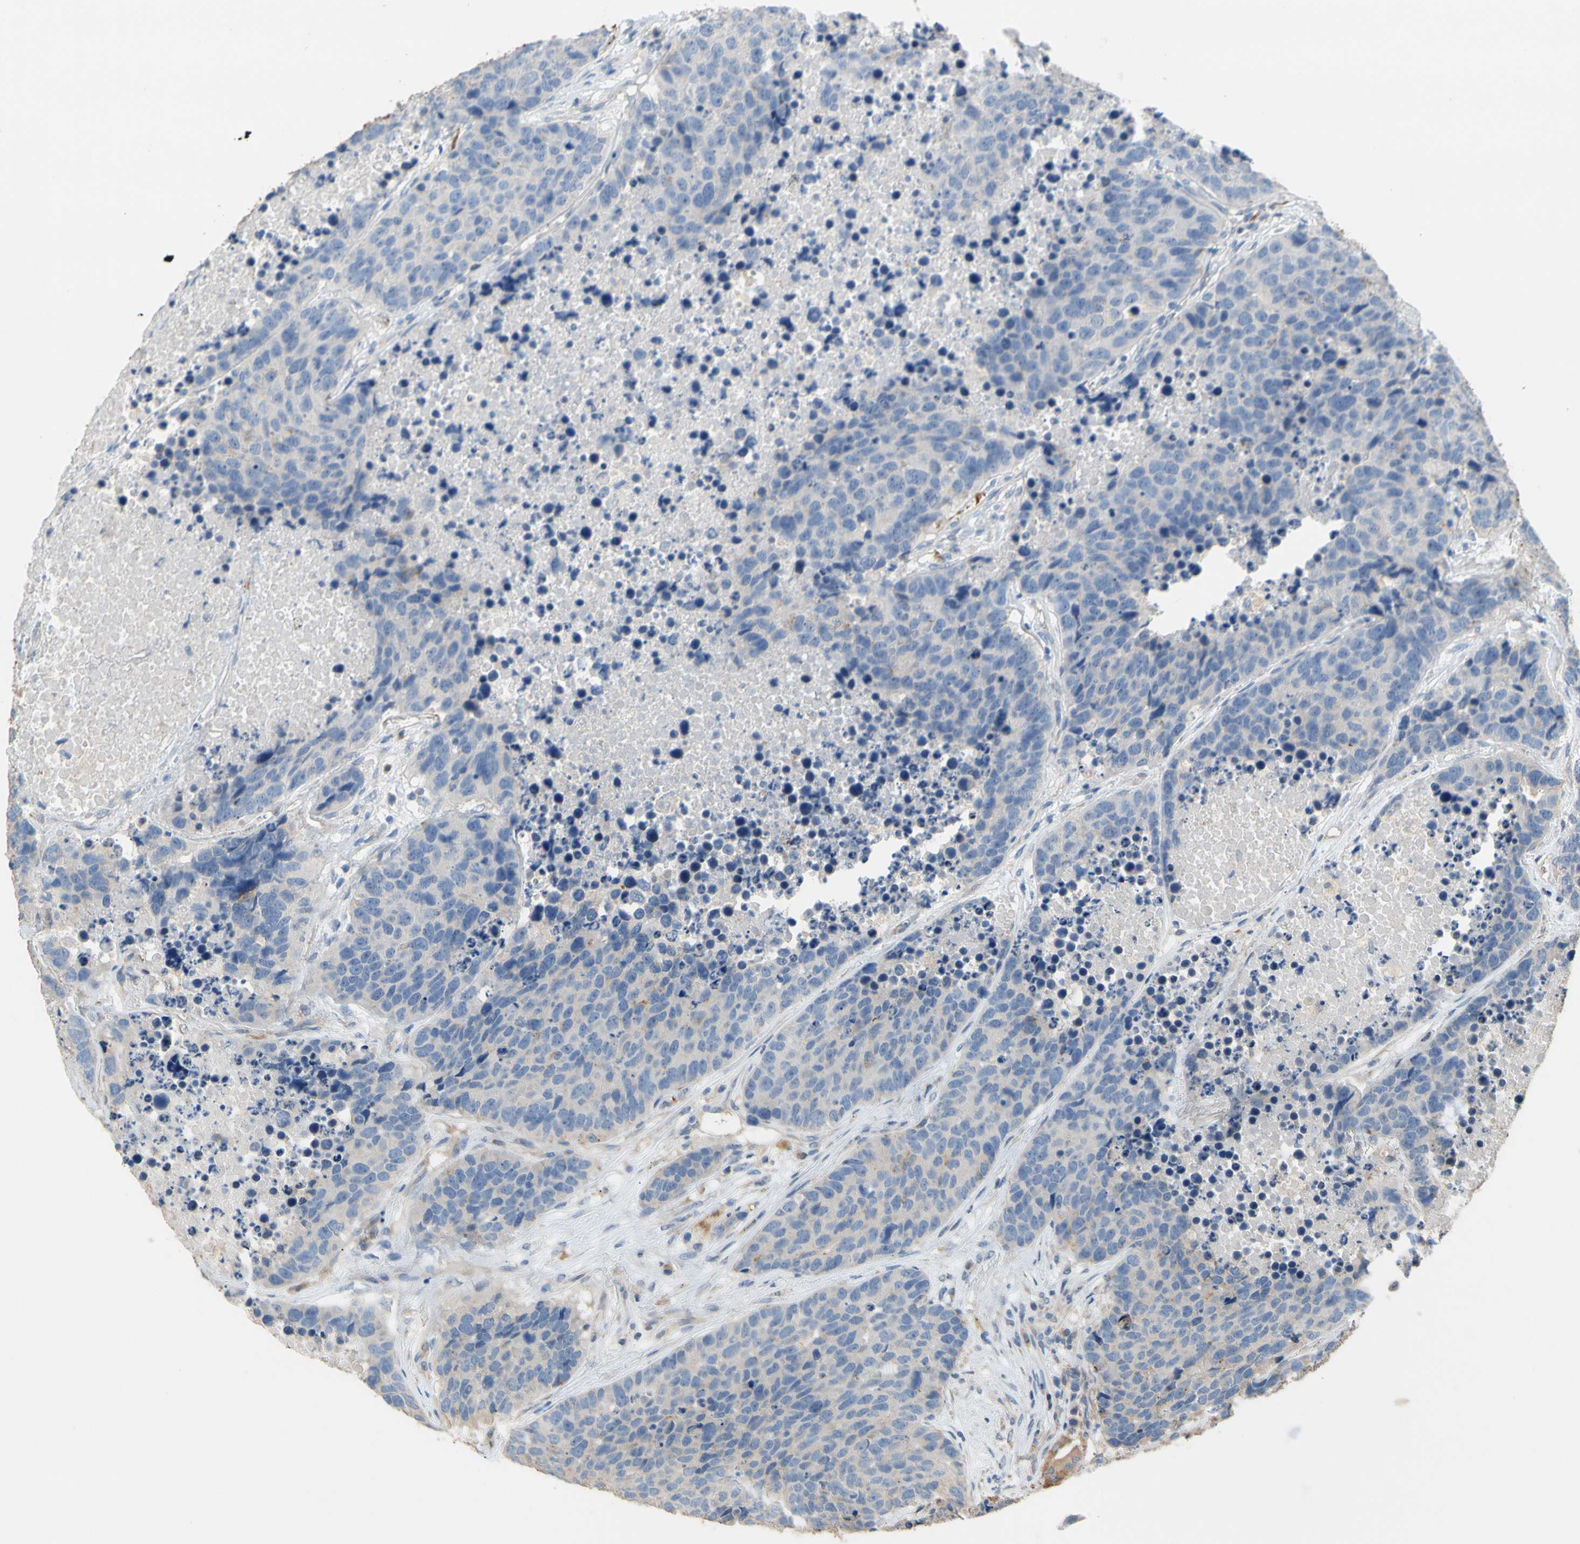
{"staining": {"intensity": "weak", "quantity": ">75%", "location": "cytoplasmic/membranous"}, "tissue": "carcinoid", "cell_type": "Tumor cells", "image_type": "cancer", "snomed": [{"axis": "morphology", "description": "Carcinoid, malignant, NOS"}, {"axis": "topography", "description": "Lung"}], "caption": "Protein analysis of carcinoid tissue reveals weak cytoplasmic/membranous positivity in approximately >75% of tumor cells.", "gene": "ALDH1A2", "patient": {"sex": "male", "age": 60}}